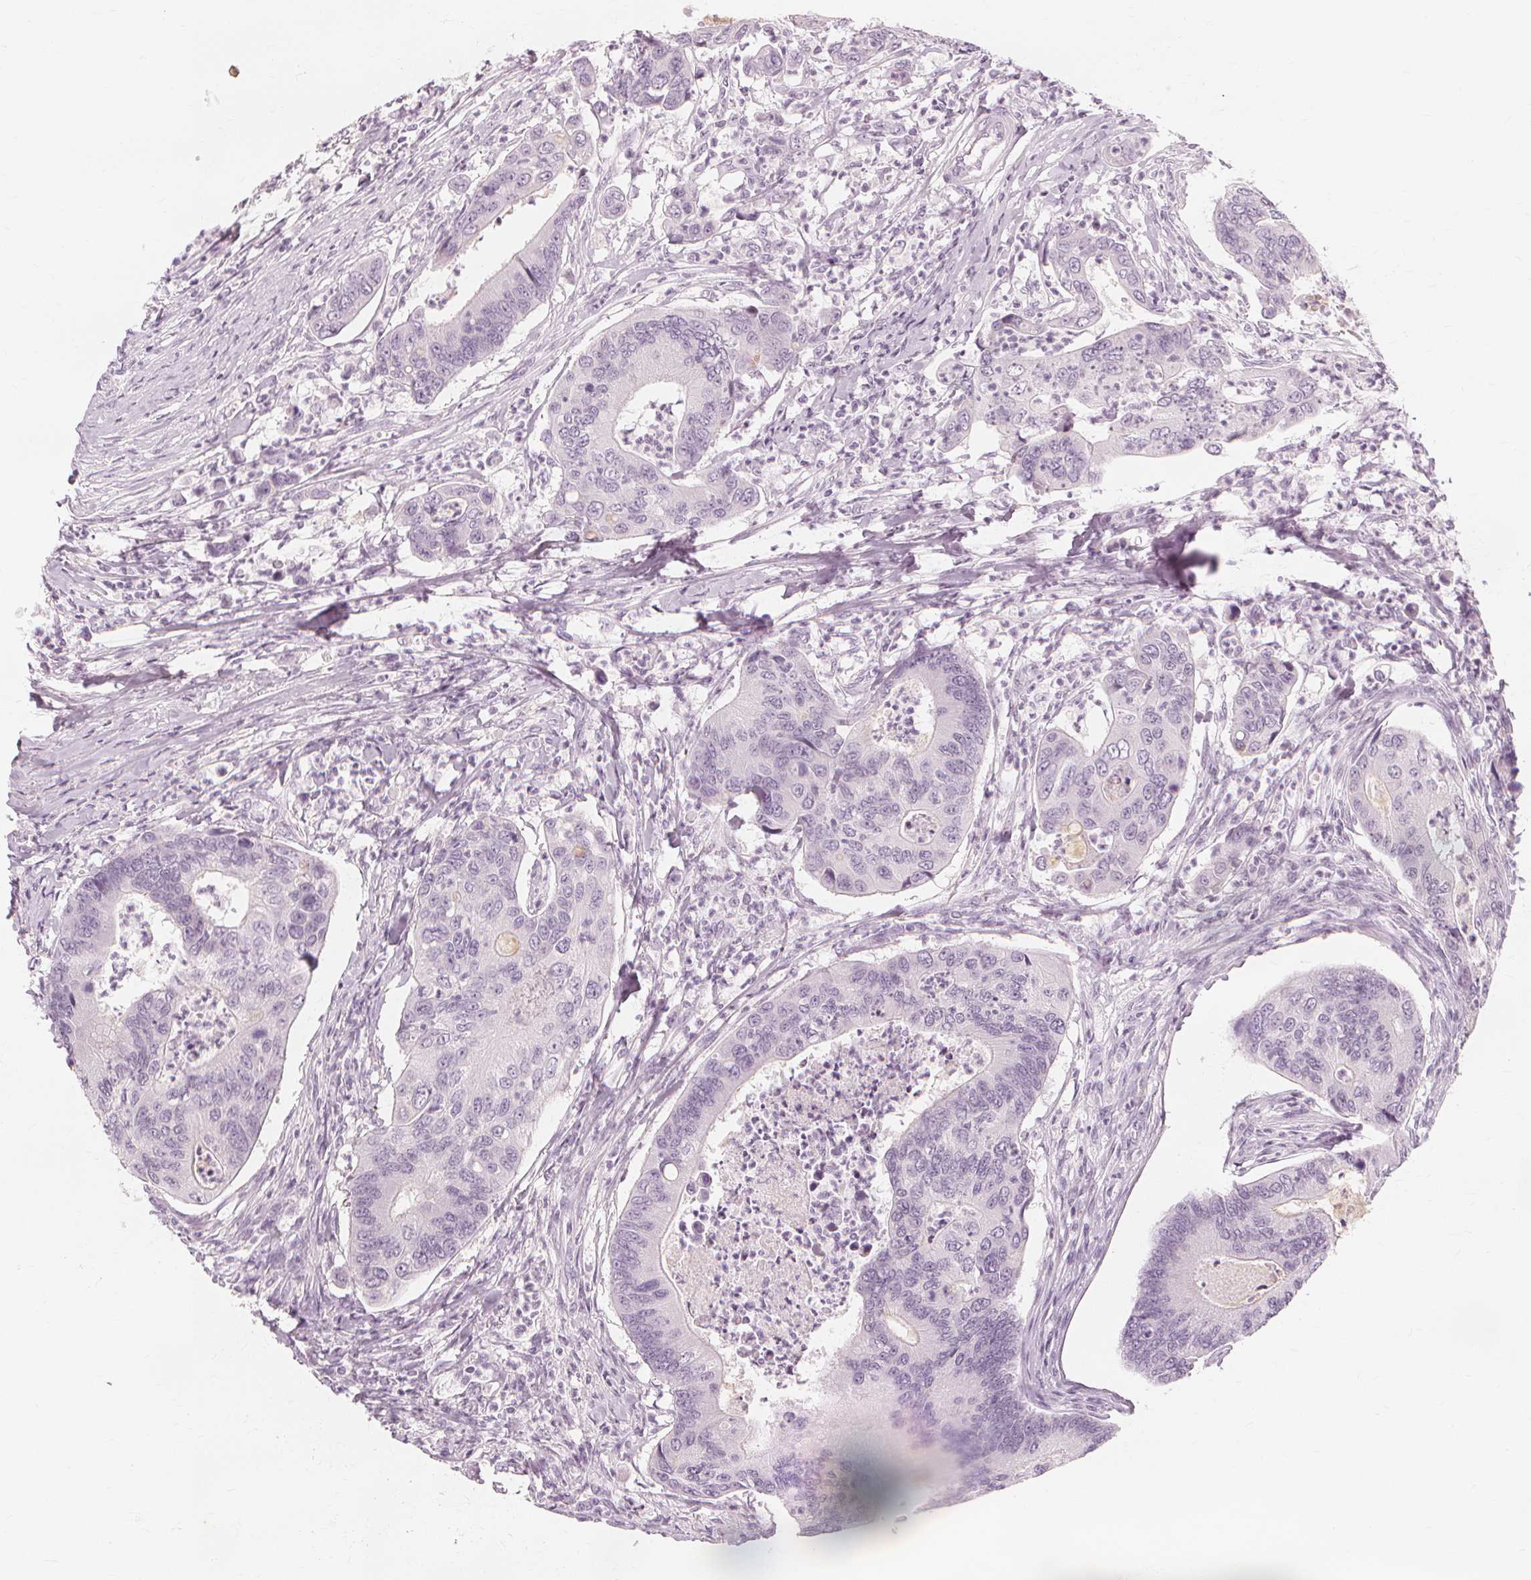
{"staining": {"intensity": "negative", "quantity": "none", "location": "none"}, "tissue": "colorectal cancer", "cell_type": "Tumor cells", "image_type": "cancer", "snomed": [{"axis": "morphology", "description": "Adenocarcinoma, NOS"}, {"axis": "topography", "description": "Colon"}], "caption": "Immunohistochemistry (IHC) photomicrograph of colorectal adenocarcinoma stained for a protein (brown), which exhibits no expression in tumor cells.", "gene": "MUC12", "patient": {"sex": "female", "age": 67}}